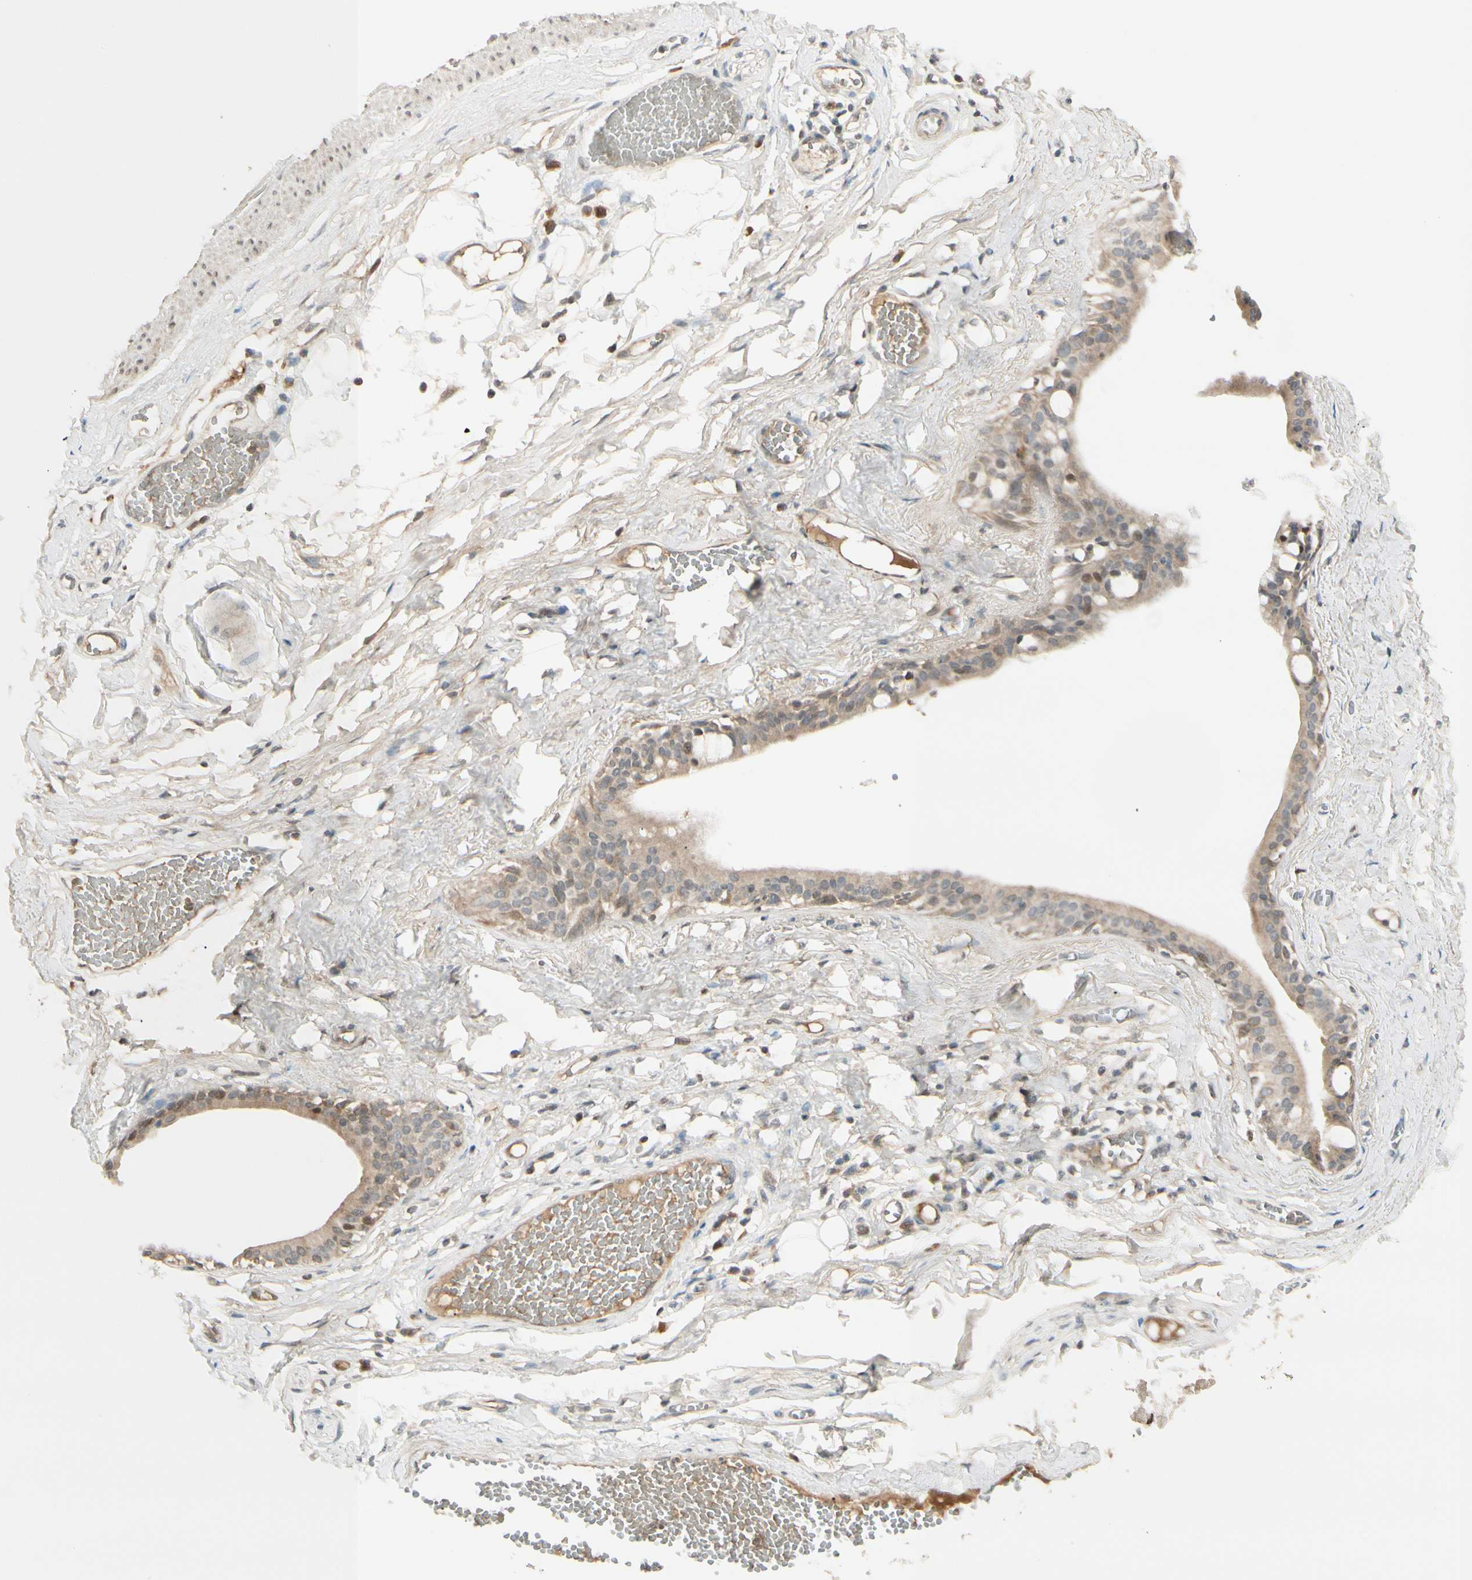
{"staining": {"intensity": "negative", "quantity": "none", "location": "none"}, "tissue": "adipose tissue", "cell_type": "Adipocytes", "image_type": "normal", "snomed": [{"axis": "morphology", "description": "Normal tissue, NOS"}, {"axis": "morphology", "description": "Inflammation, NOS"}, {"axis": "topography", "description": "Vascular tissue"}, {"axis": "topography", "description": "Salivary gland"}], "caption": "The histopathology image reveals no staining of adipocytes in normal adipose tissue.", "gene": "FGF10", "patient": {"sex": "female", "age": 75}}